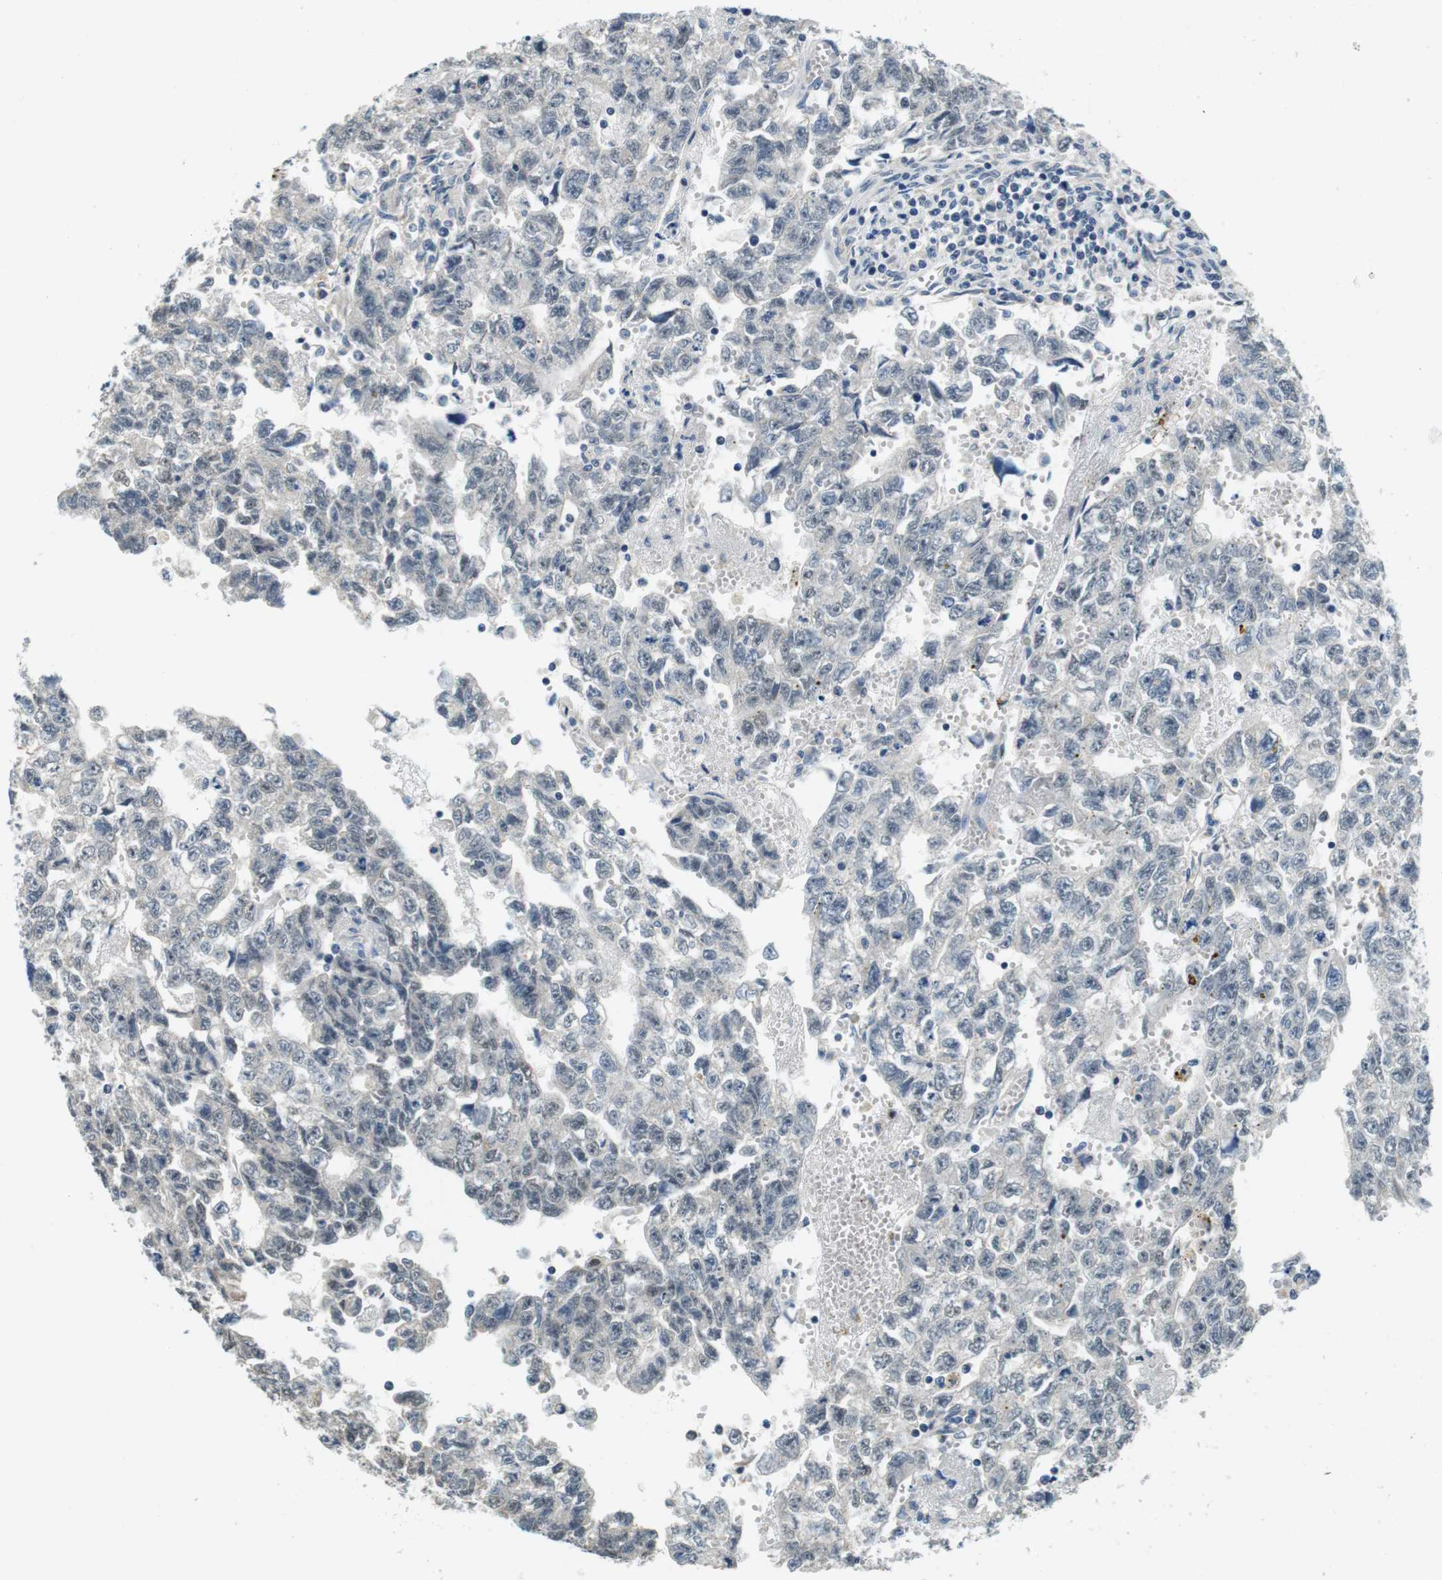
{"staining": {"intensity": "weak", "quantity": "<25%", "location": "nuclear"}, "tissue": "testis cancer", "cell_type": "Tumor cells", "image_type": "cancer", "snomed": [{"axis": "morphology", "description": "Seminoma, NOS"}, {"axis": "morphology", "description": "Carcinoma, Embryonal, NOS"}, {"axis": "topography", "description": "Testis"}], "caption": "This micrograph is of testis seminoma stained with immunohistochemistry (IHC) to label a protein in brown with the nuclei are counter-stained blue. There is no expression in tumor cells.", "gene": "DTNA", "patient": {"sex": "male", "age": 38}}